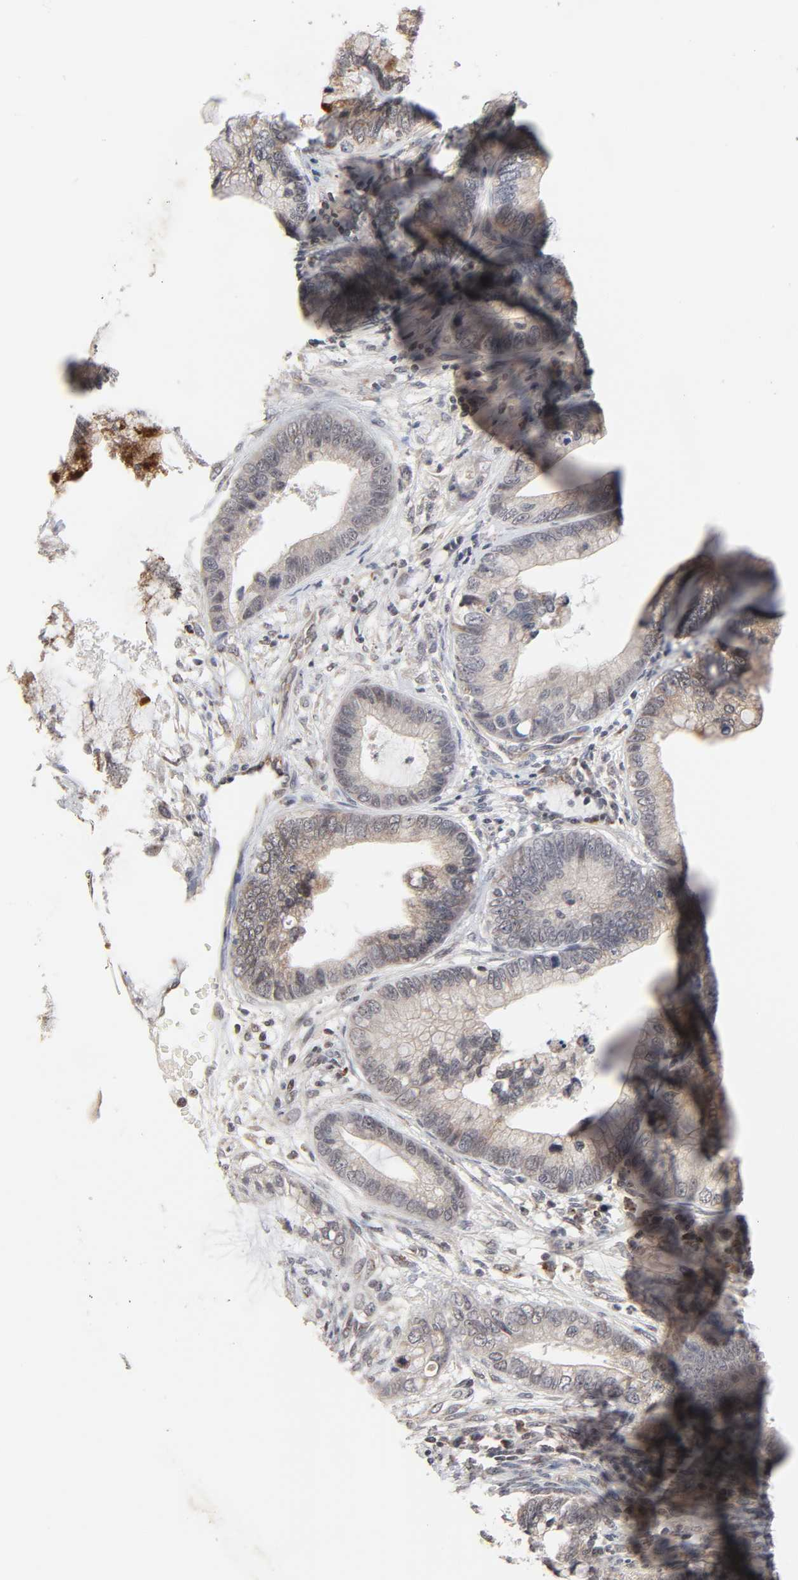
{"staining": {"intensity": "moderate", "quantity": "<25%", "location": "cytoplasmic/membranous"}, "tissue": "cervical cancer", "cell_type": "Tumor cells", "image_type": "cancer", "snomed": [{"axis": "morphology", "description": "Adenocarcinoma, NOS"}, {"axis": "topography", "description": "Cervix"}], "caption": "An image showing moderate cytoplasmic/membranous expression in about <25% of tumor cells in cervical adenocarcinoma, as visualized by brown immunohistochemical staining.", "gene": "AUH", "patient": {"sex": "female", "age": 44}}